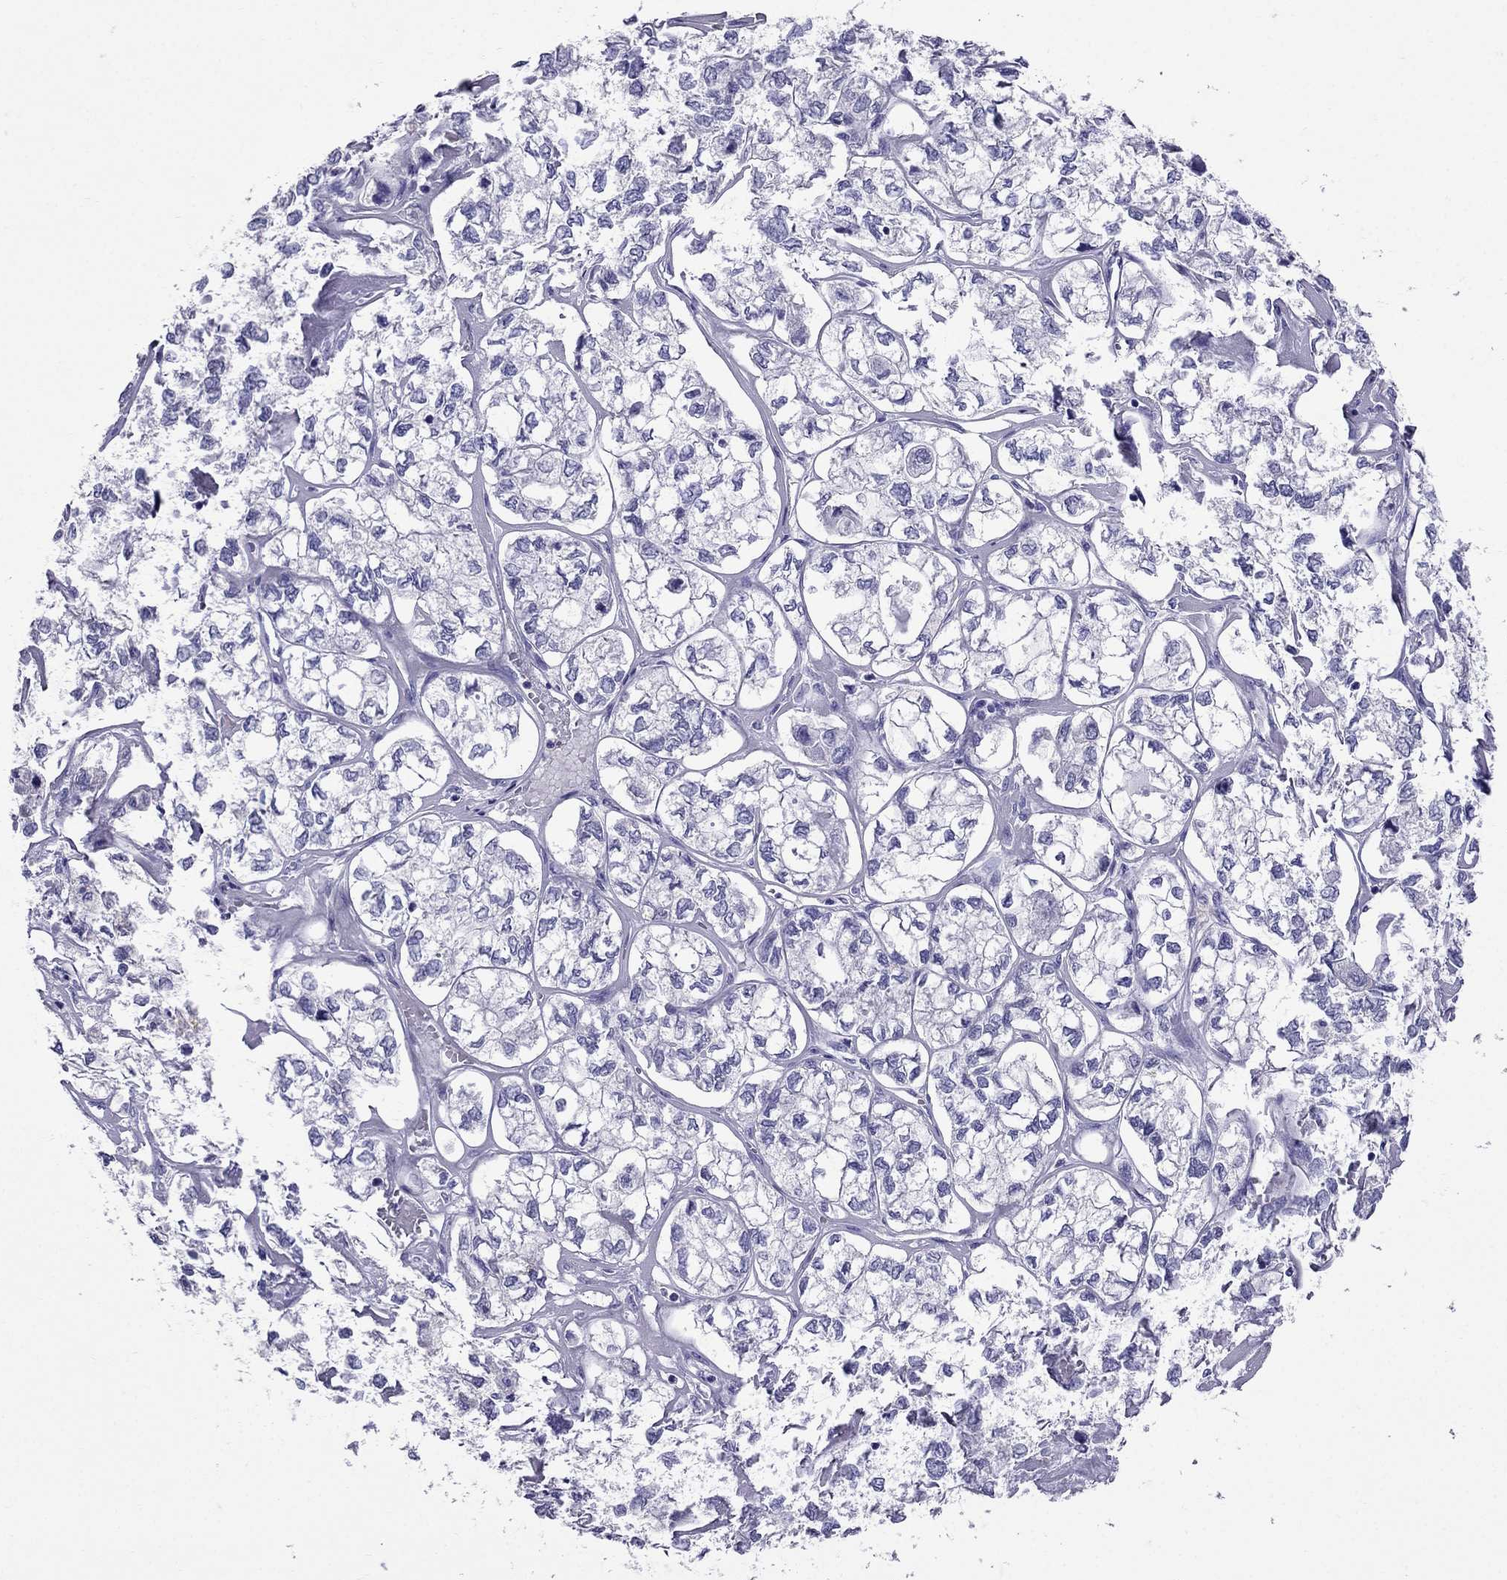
{"staining": {"intensity": "negative", "quantity": "none", "location": "none"}, "tissue": "ovarian cancer", "cell_type": "Tumor cells", "image_type": "cancer", "snomed": [{"axis": "morphology", "description": "Carcinoma, endometroid"}, {"axis": "topography", "description": "Ovary"}], "caption": "There is no significant staining in tumor cells of ovarian endometroid carcinoma.", "gene": "GPR50", "patient": {"sex": "female", "age": 64}}